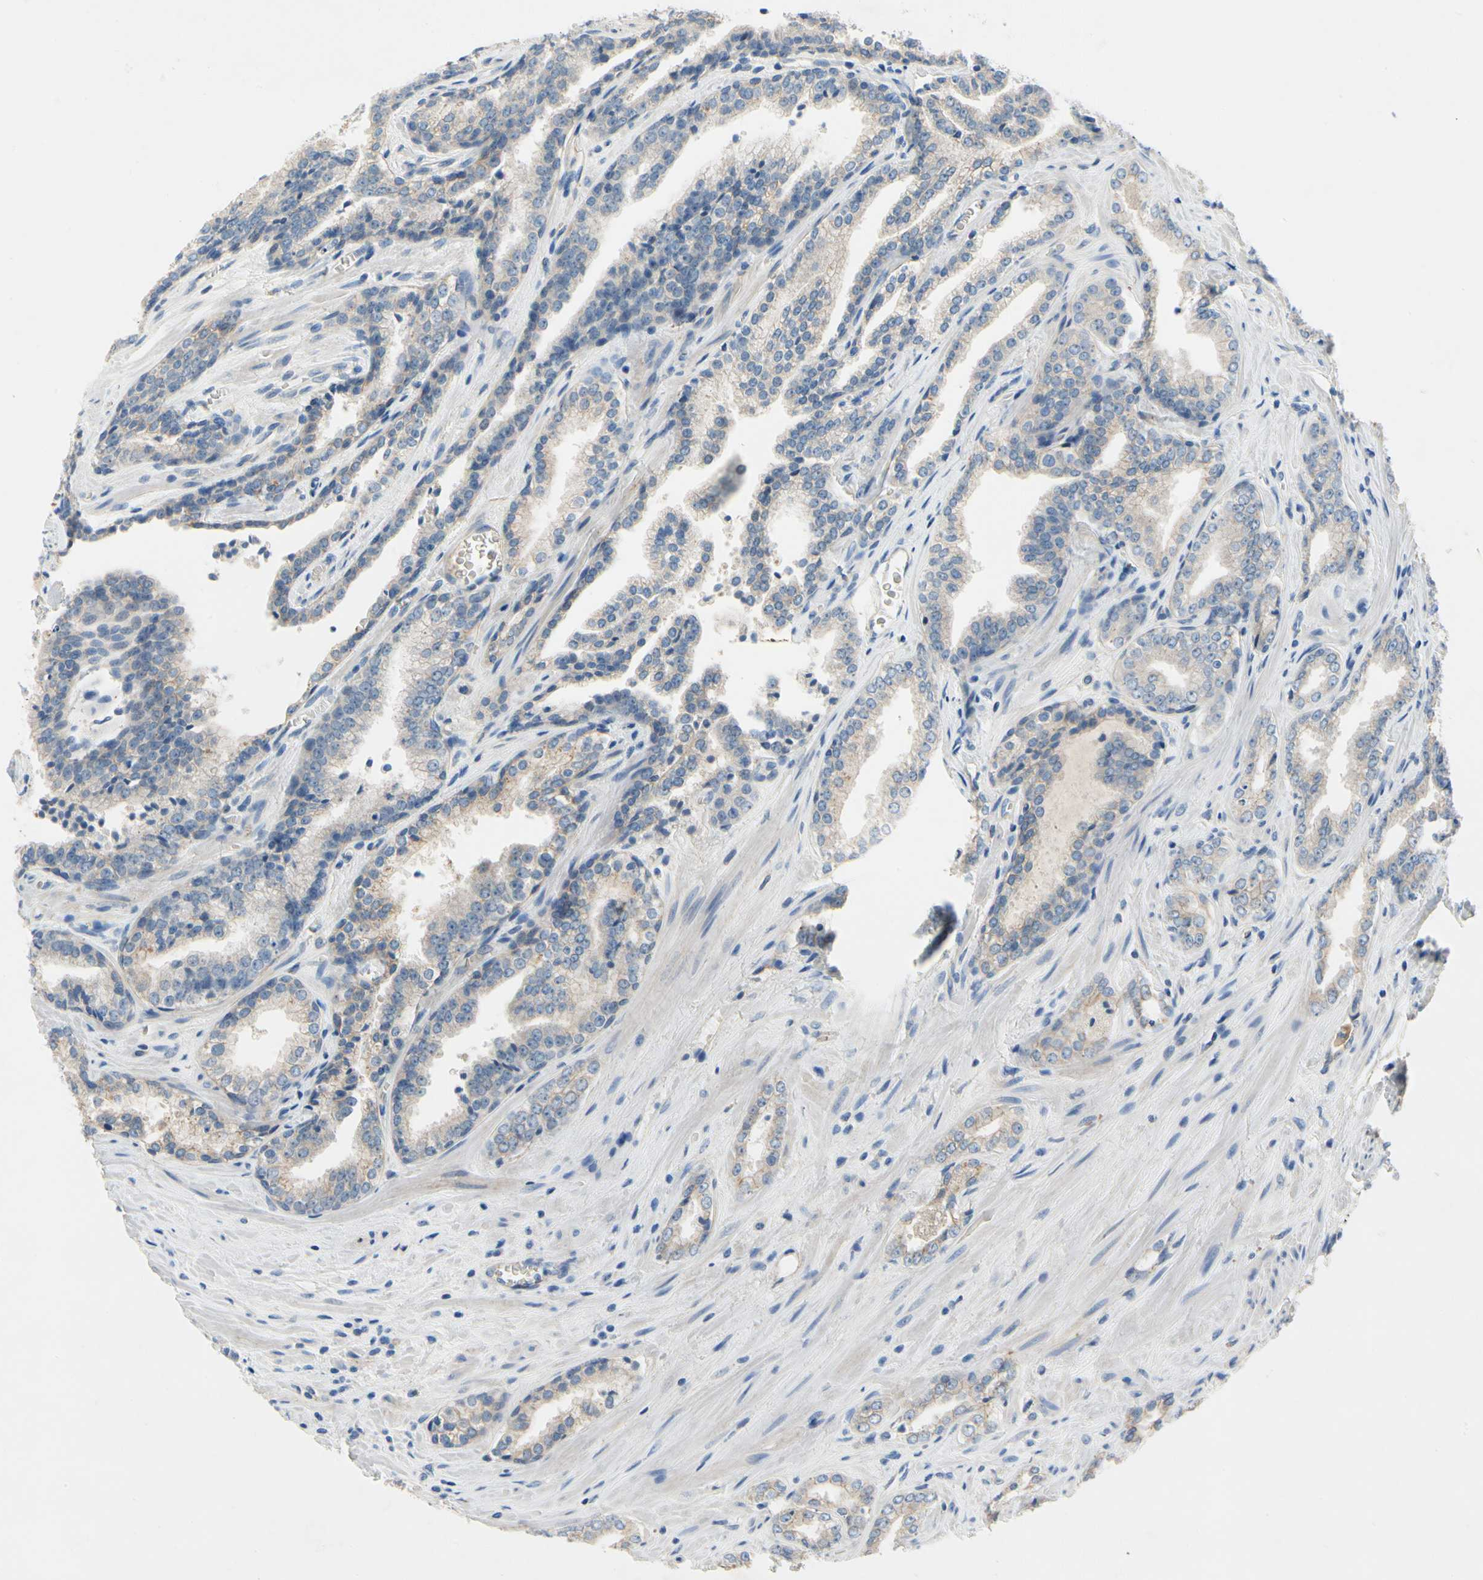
{"staining": {"intensity": "weak", "quantity": "25%-75%", "location": "cytoplasmic/membranous"}, "tissue": "prostate cancer", "cell_type": "Tumor cells", "image_type": "cancer", "snomed": [{"axis": "morphology", "description": "Adenocarcinoma, Low grade"}, {"axis": "topography", "description": "Prostate"}], "caption": "An IHC photomicrograph of neoplastic tissue is shown. Protein staining in brown labels weak cytoplasmic/membranous positivity in prostate low-grade adenocarcinoma within tumor cells.", "gene": "CA14", "patient": {"sex": "male", "age": 60}}